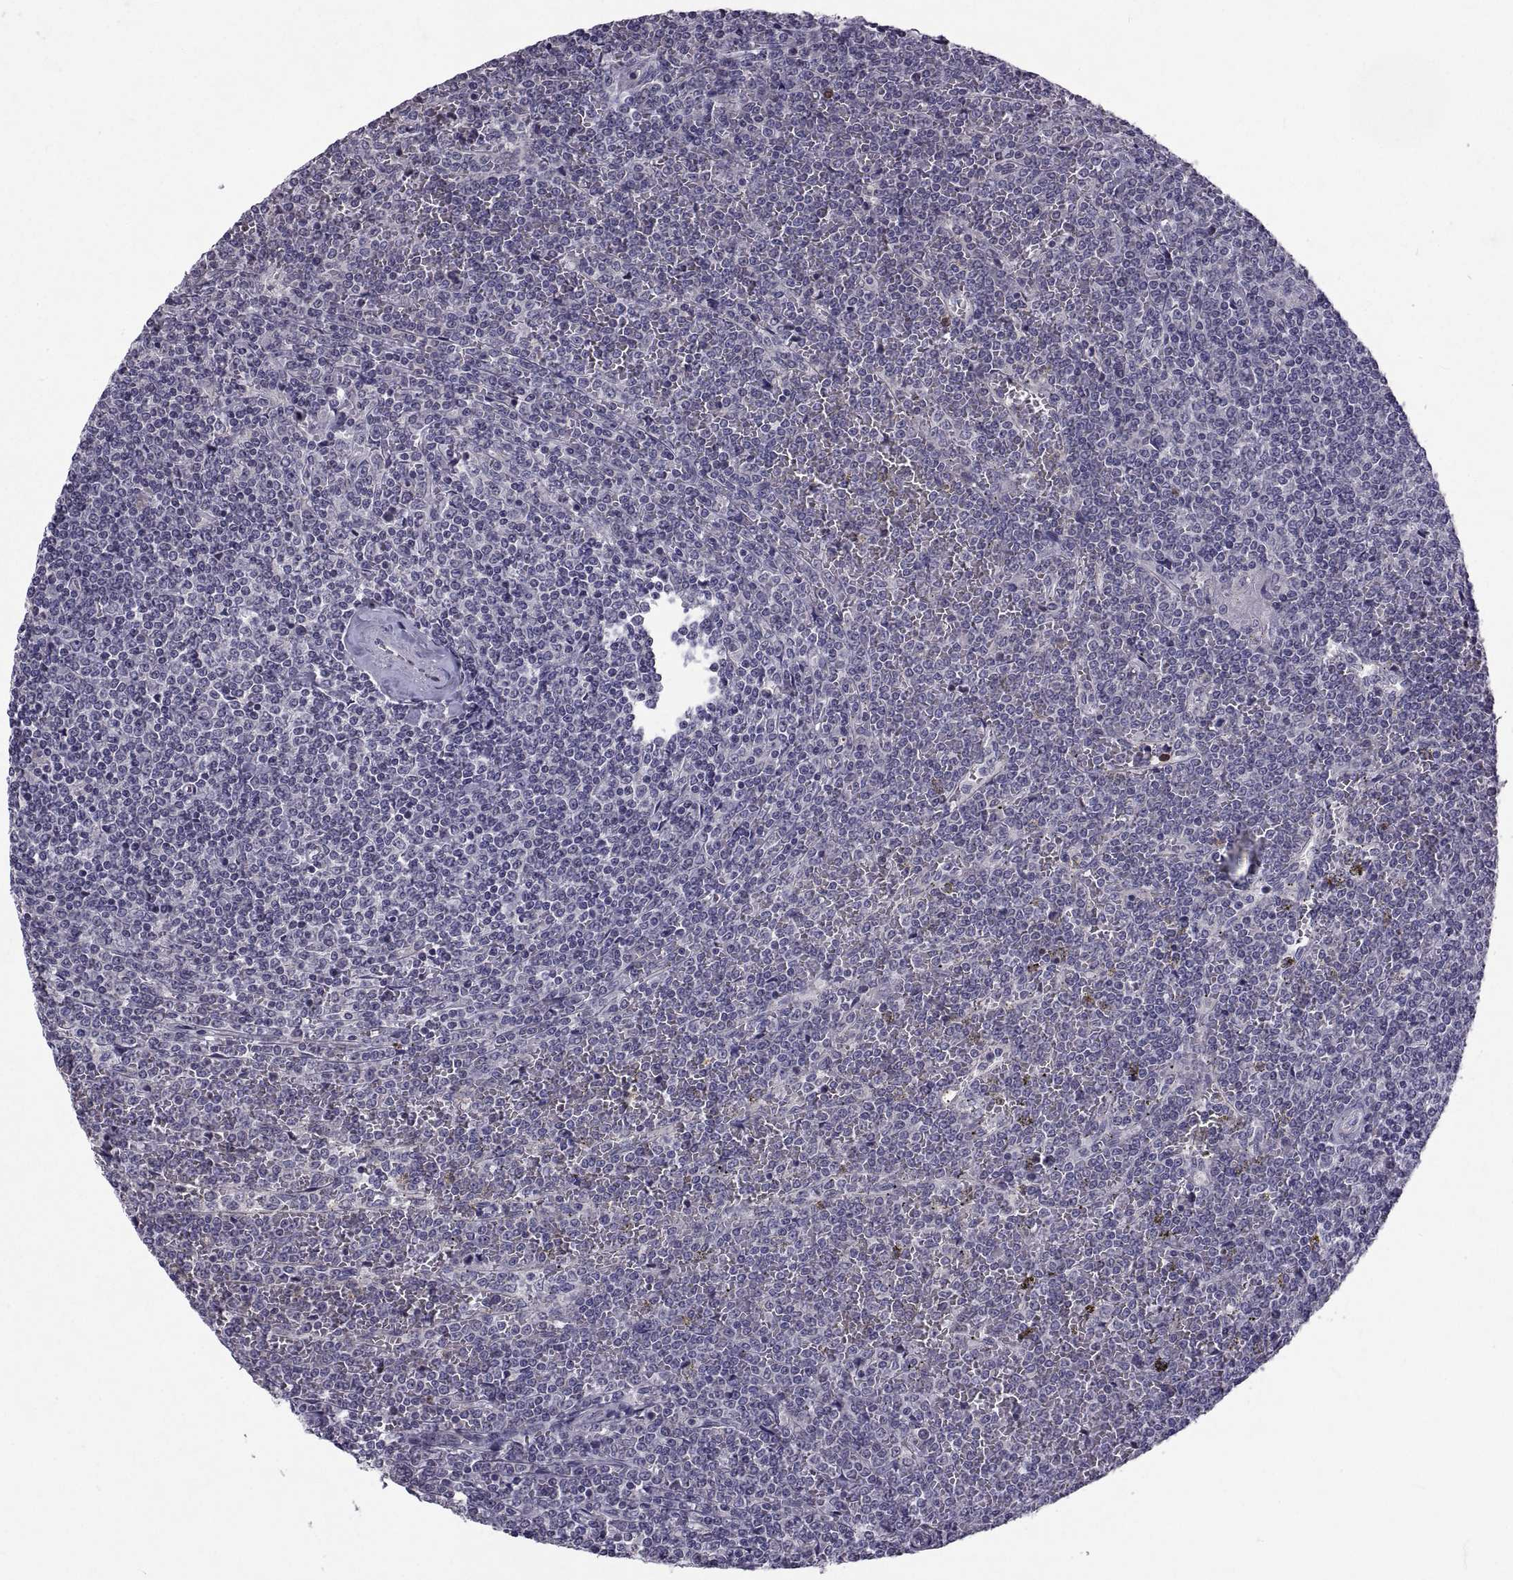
{"staining": {"intensity": "negative", "quantity": "none", "location": "none"}, "tissue": "lymphoma", "cell_type": "Tumor cells", "image_type": "cancer", "snomed": [{"axis": "morphology", "description": "Malignant lymphoma, non-Hodgkin's type, Low grade"}, {"axis": "topography", "description": "Spleen"}], "caption": "This image is of lymphoma stained with IHC to label a protein in brown with the nuclei are counter-stained blue. There is no expression in tumor cells.", "gene": "NPTX2", "patient": {"sex": "female", "age": 19}}